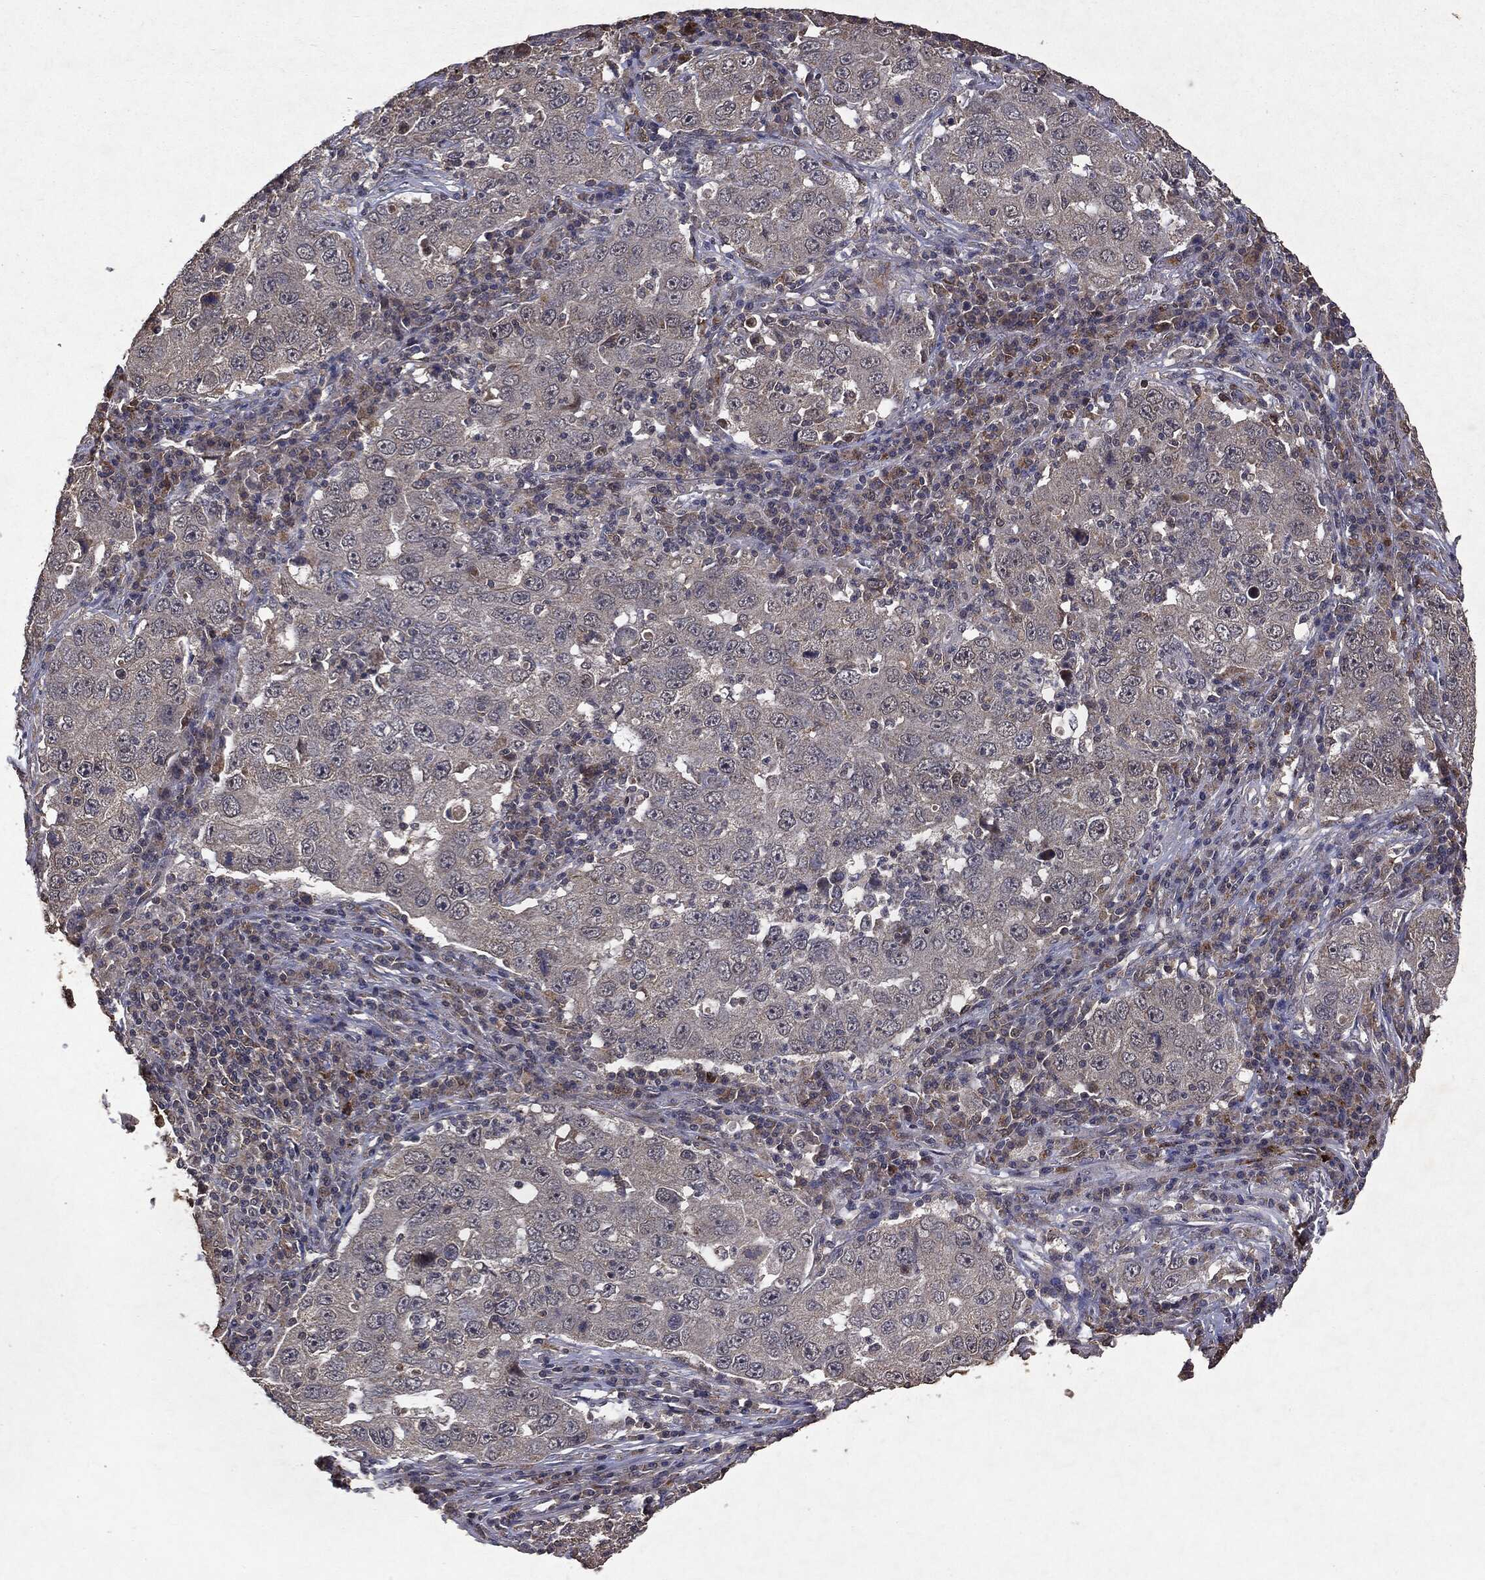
{"staining": {"intensity": "negative", "quantity": "none", "location": "none"}, "tissue": "lung cancer", "cell_type": "Tumor cells", "image_type": "cancer", "snomed": [{"axis": "morphology", "description": "Adenocarcinoma, NOS"}, {"axis": "topography", "description": "Lung"}], "caption": "Histopathology image shows no protein positivity in tumor cells of lung cancer tissue.", "gene": "PTEN", "patient": {"sex": "male", "age": 73}}